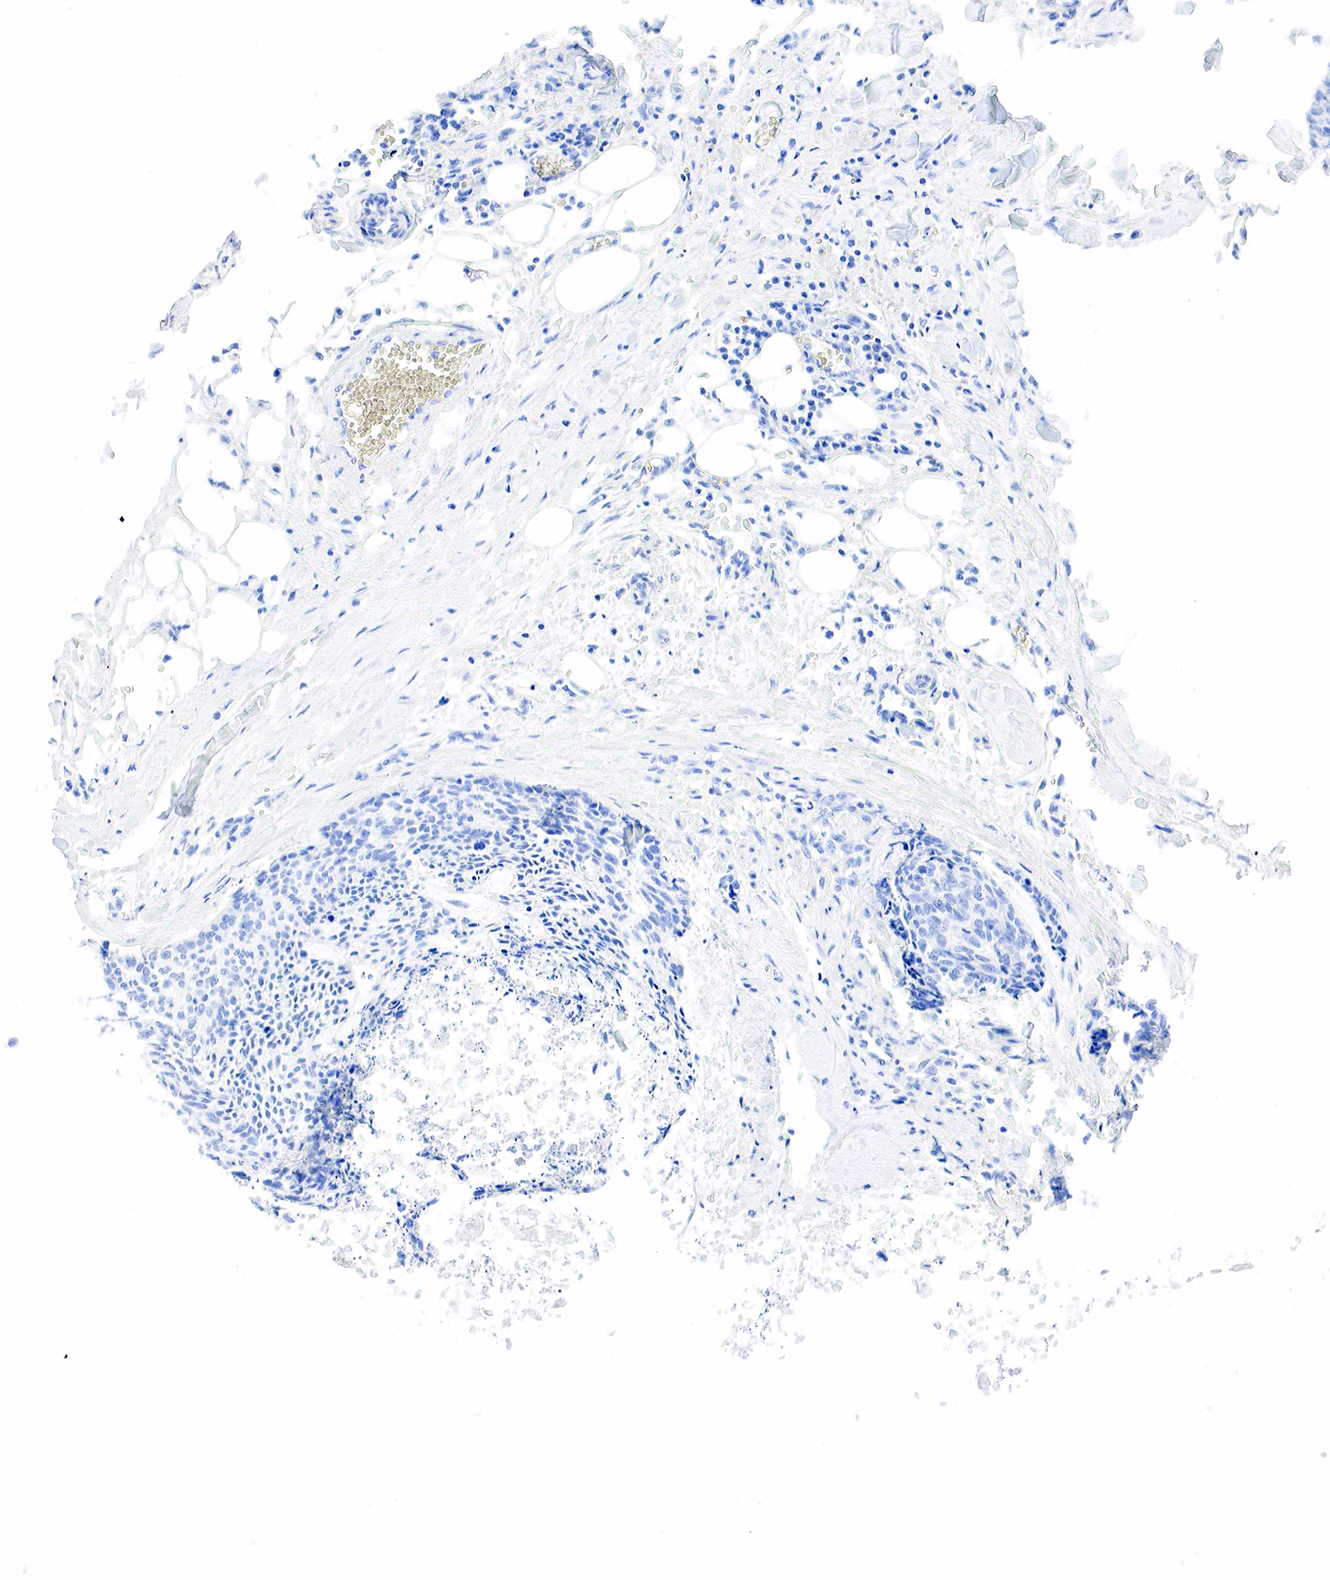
{"staining": {"intensity": "negative", "quantity": "none", "location": "none"}, "tissue": "head and neck cancer", "cell_type": "Tumor cells", "image_type": "cancer", "snomed": [{"axis": "morphology", "description": "Squamous cell carcinoma, NOS"}, {"axis": "topography", "description": "Salivary gland"}, {"axis": "topography", "description": "Head-Neck"}], "caption": "Tumor cells are negative for protein expression in human head and neck cancer.", "gene": "PTH", "patient": {"sex": "male", "age": 70}}